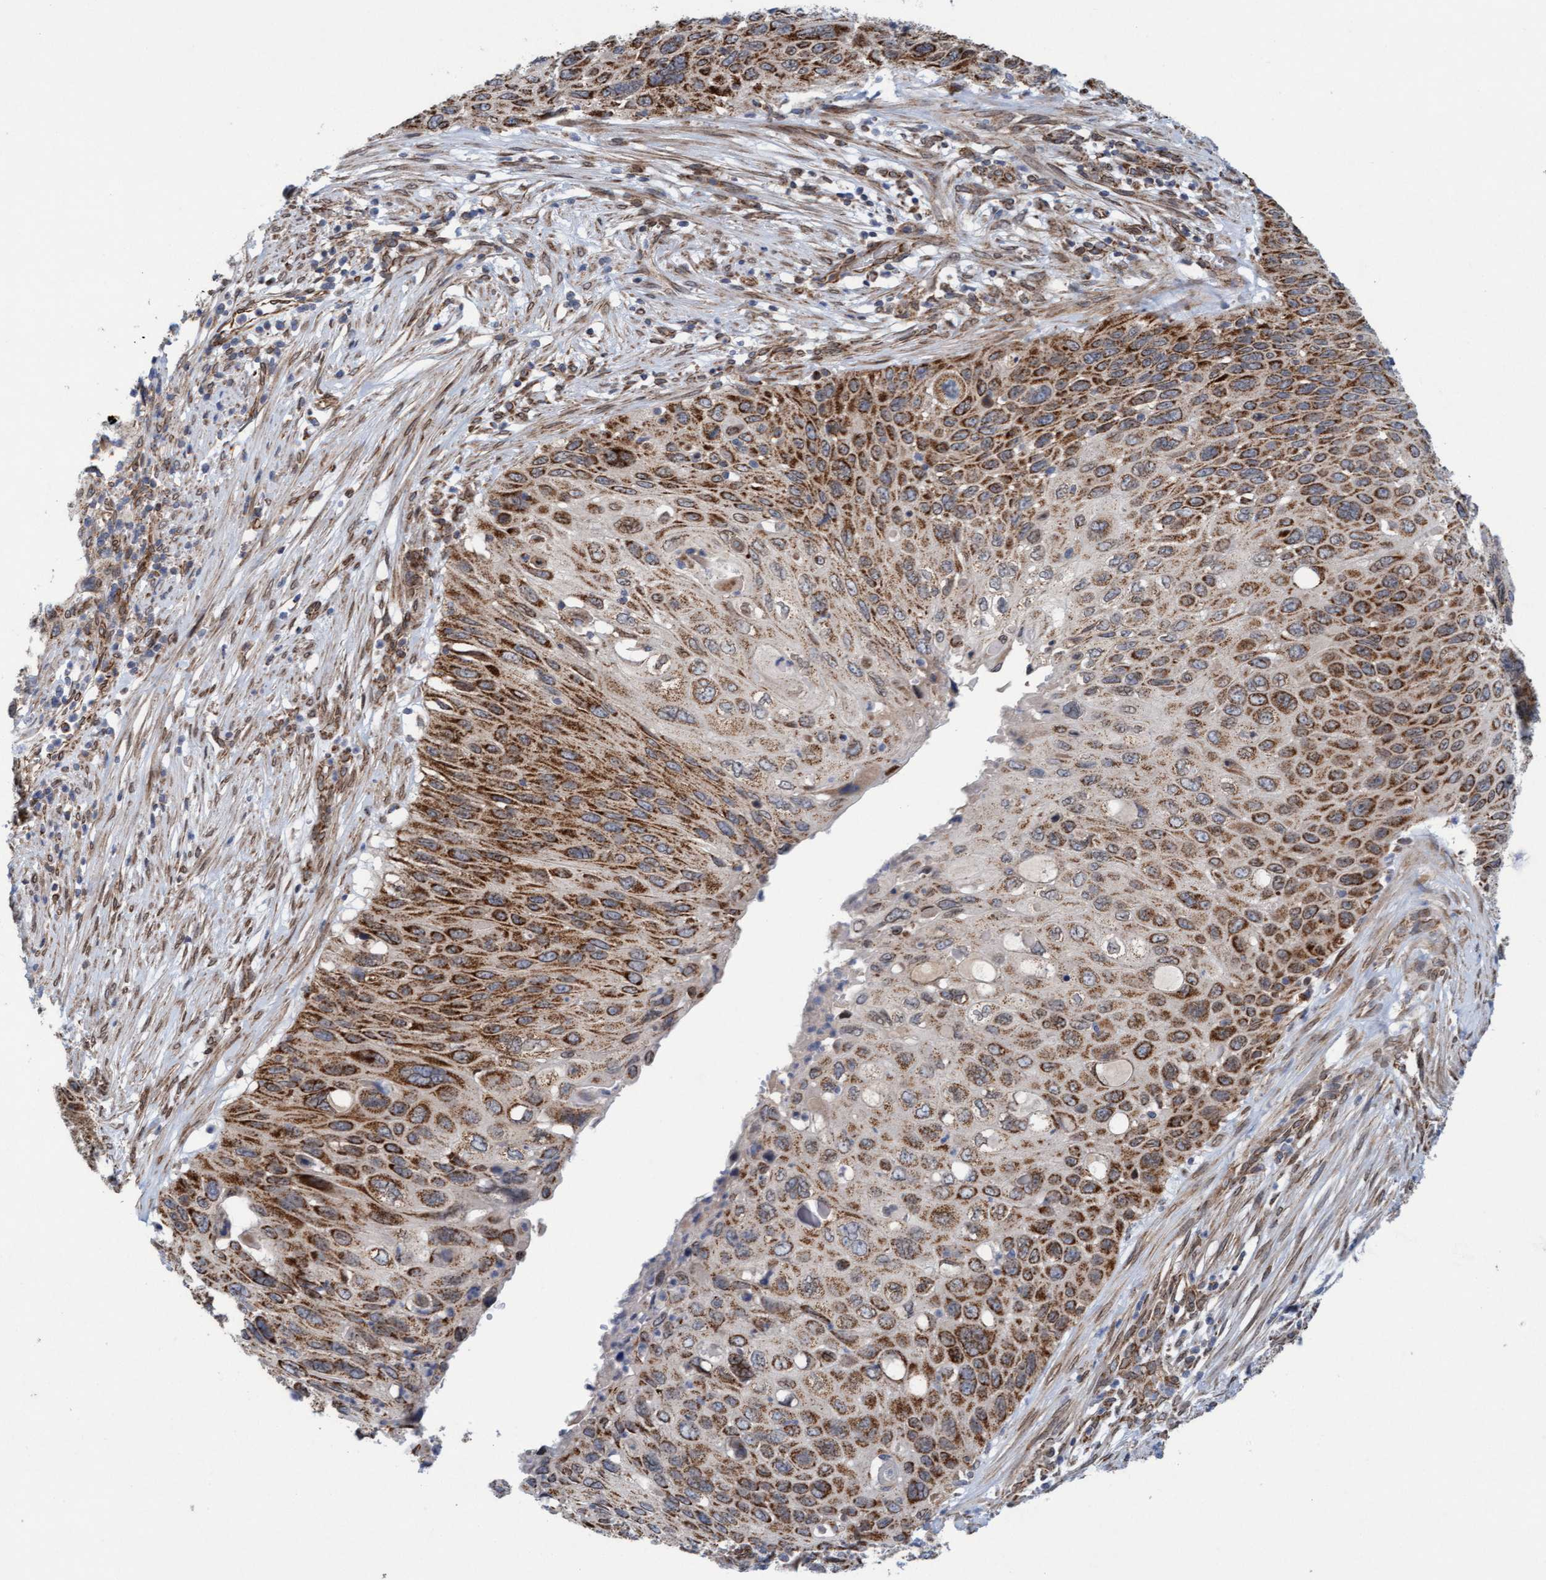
{"staining": {"intensity": "moderate", "quantity": ">75%", "location": "cytoplasmic/membranous"}, "tissue": "cervical cancer", "cell_type": "Tumor cells", "image_type": "cancer", "snomed": [{"axis": "morphology", "description": "Squamous cell carcinoma, NOS"}, {"axis": "topography", "description": "Cervix"}], "caption": "Tumor cells reveal medium levels of moderate cytoplasmic/membranous staining in about >75% of cells in cervical cancer. (brown staining indicates protein expression, while blue staining denotes nuclei).", "gene": "MRPS23", "patient": {"sex": "female", "age": 70}}